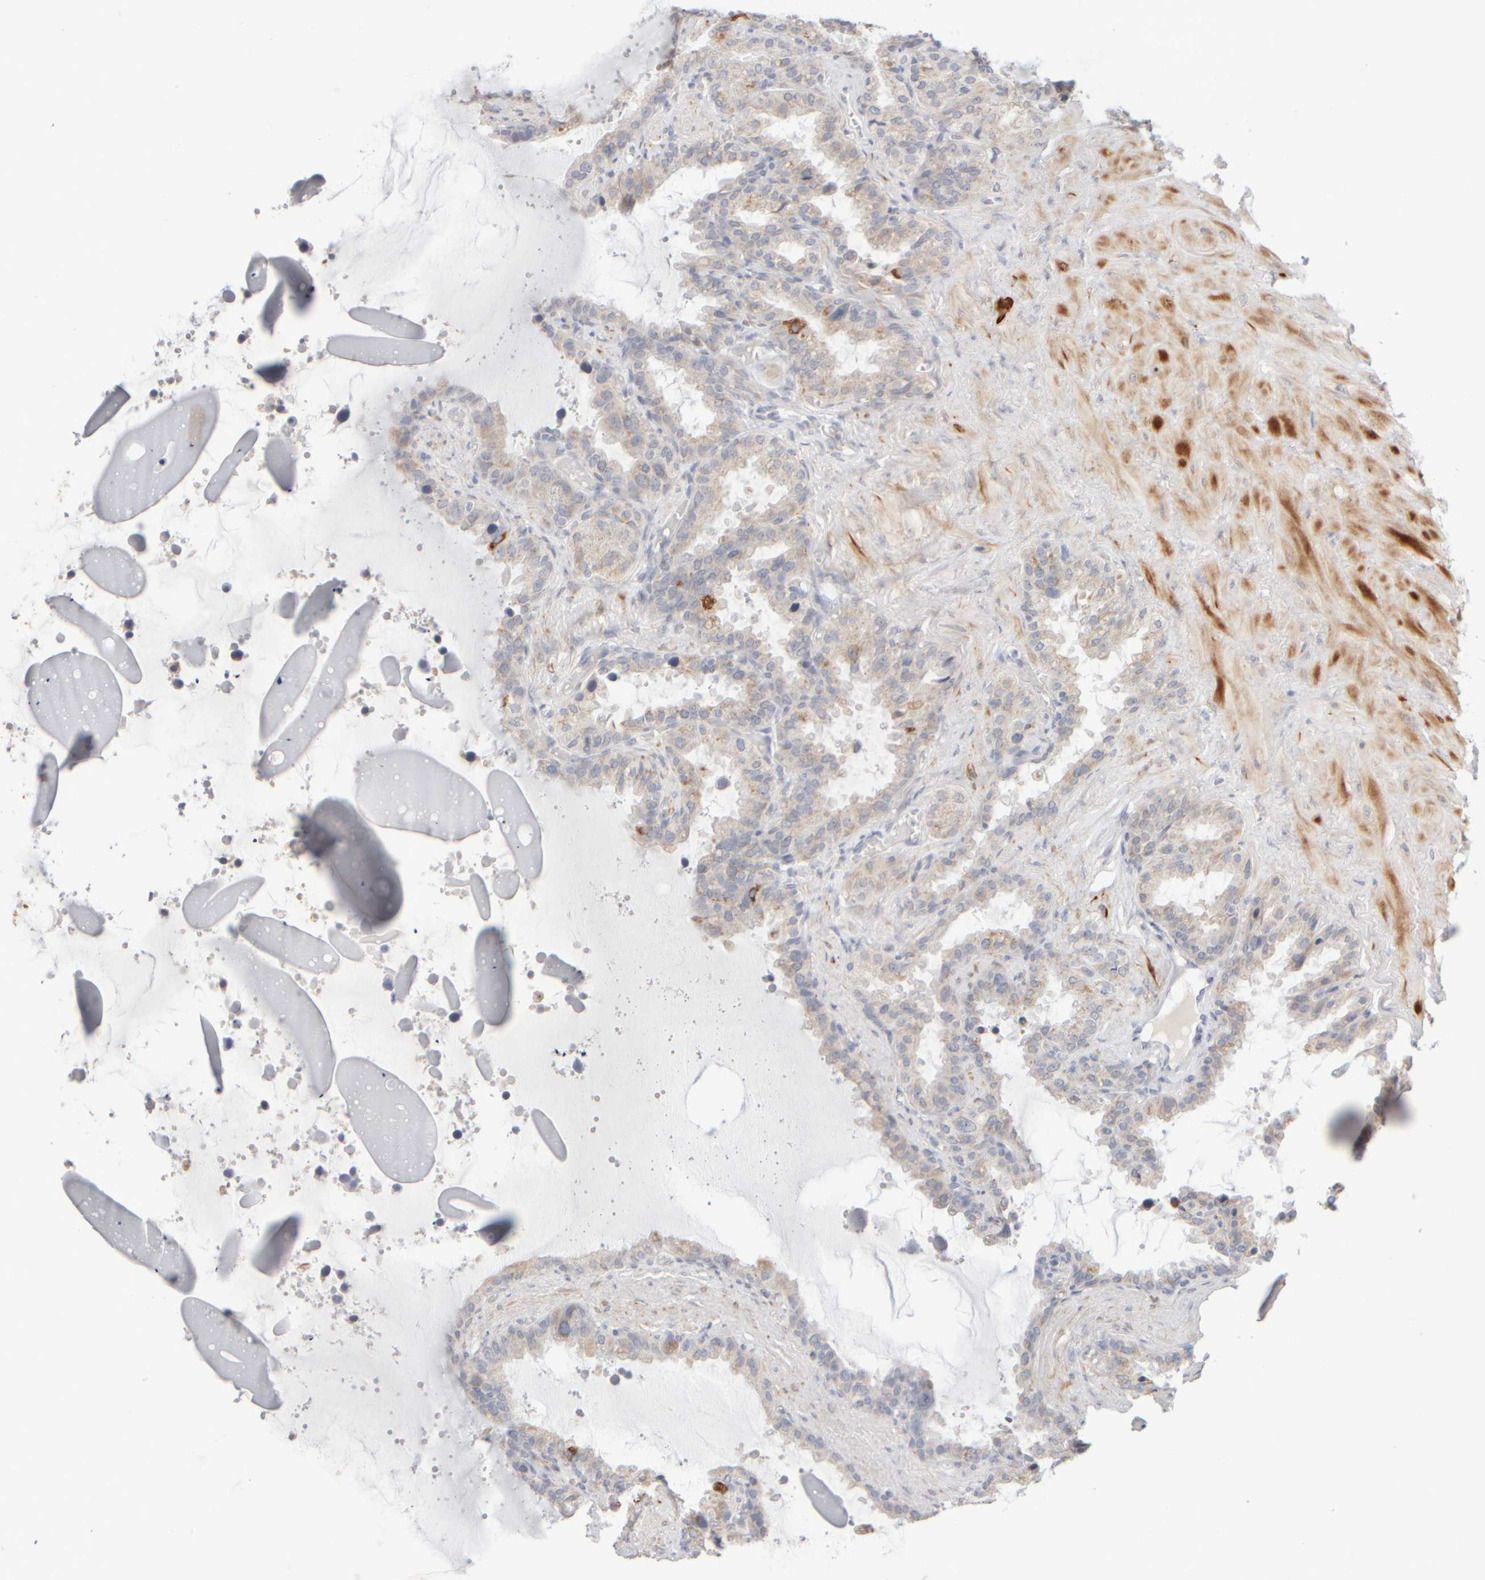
{"staining": {"intensity": "moderate", "quantity": "25%-75%", "location": "cytoplasmic/membranous"}, "tissue": "seminal vesicle", "cell_type": "Glandular cells", "image_type": "normal", "snomed": [{"axis": "morphology", "description": "Normal tissue, NOS"}, {"axis": "topography", "description": "Seminal veicle"}], "caption": "A brown stain labels moderate cytoplasmic/membranous positivity of a protein in glandular cells of benign human seminal vesicle. (DAB (3,3'-diaminobenzidine) = brown stain, brightfield microscopy at high magnification).", "gene": "ZNF112", "patient": {"sex": "male", "age": 46}}